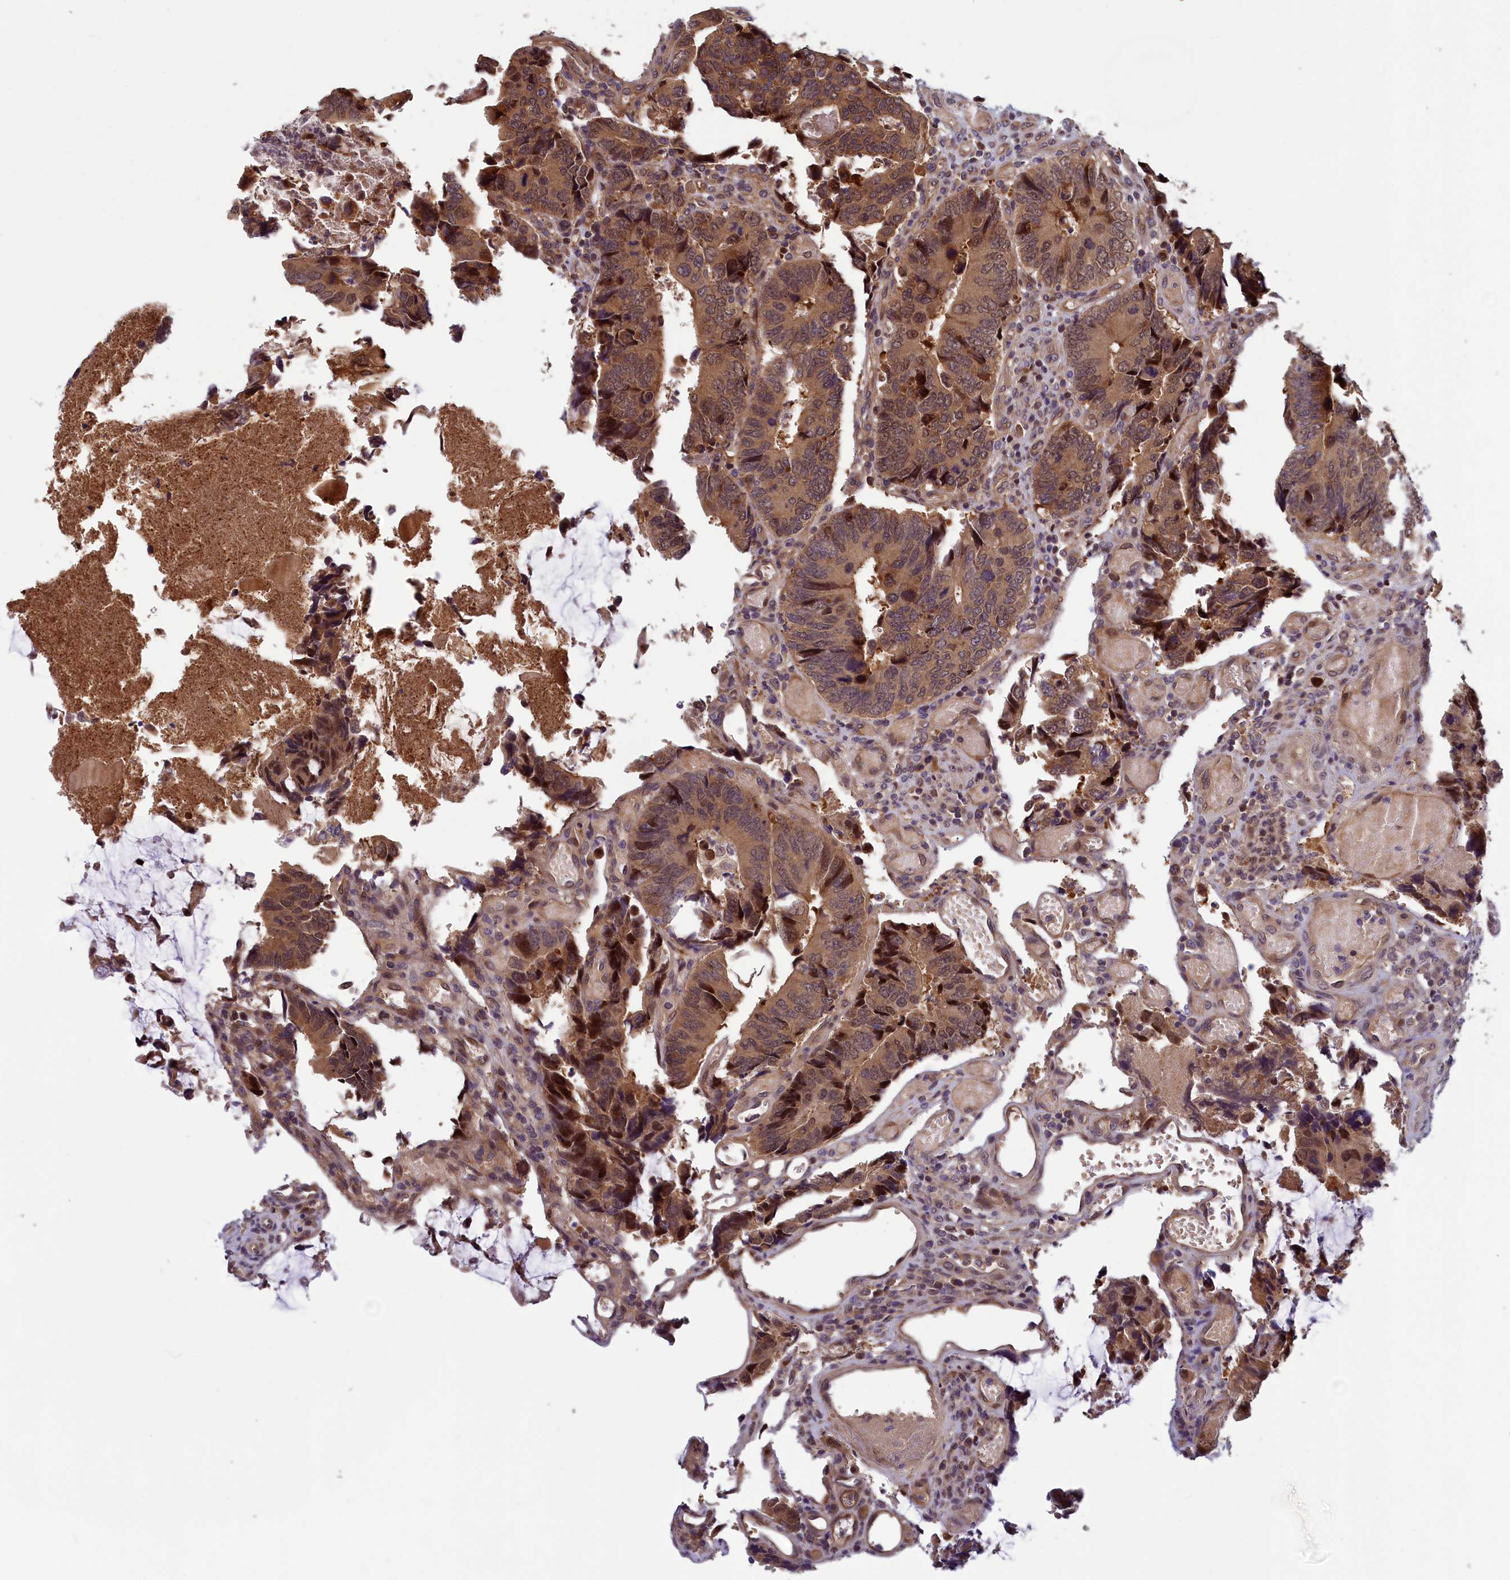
{"staining": {"intensity": "strong", "quantity": "<25%", "location": "cytoplasmic/membranous,nuclear"}, "tissue": "colorectal cancer", "cell_type": "Tumor cells", "image_type": "cancer", "snomed": [{"axis": "morphology", "description": "Adenocarcinoma, NOS"}, {"axis": "topography", "description": "Colon"}], "caption": "Immunohistochemical staining of colorectal adenocarcinoma exhibits medium levels of strong cytoplasmic/membranous and nuclear protein positivity in about <25% of tumor cells.", "gene": "CCDC15", "patient": {"sex": "male", "age": 87}}